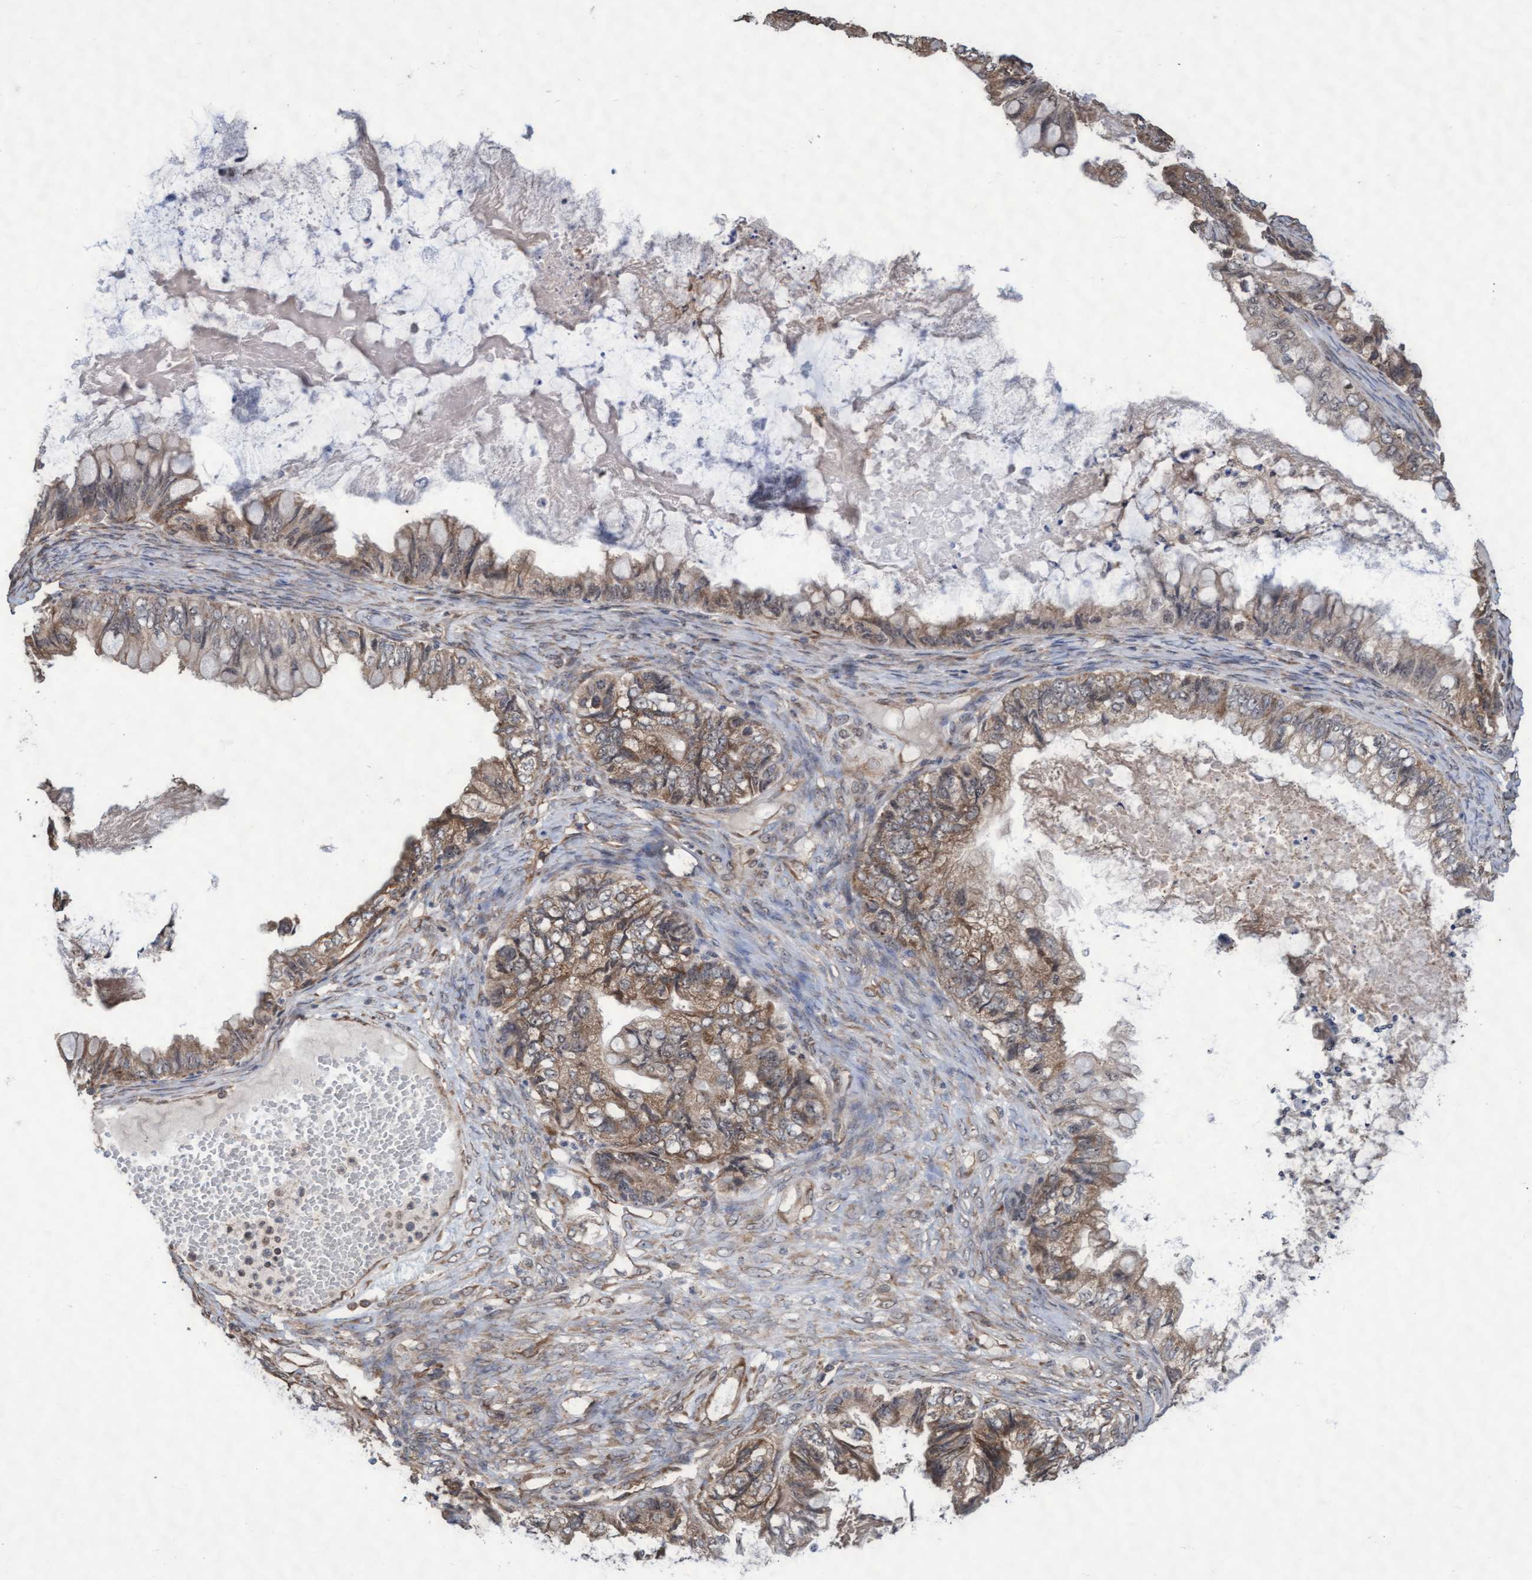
{"staining": {"intensity": "moderate", "quantity": ">75%", "location": "cytoplasmic/membranous"}, "tissue": "ovarian cancer", "cell_type": "Tumor cells", "image_type": "cancer", "snomed": [{"axis": "morphology", "description": "Cystadenocarcinoma, mucinous, NOS"}, {"axis": "topography", "description": "Ovary"}], "caption": "Mucinous cystadenocarcinoma (ovarian) stained for a protein (brown) reveals moderate cytoplasmic/membranous positive staining in about >75% of tumor cells.", "gene": "ABCF2", "patient": {"sex": "female", "age": 80}}